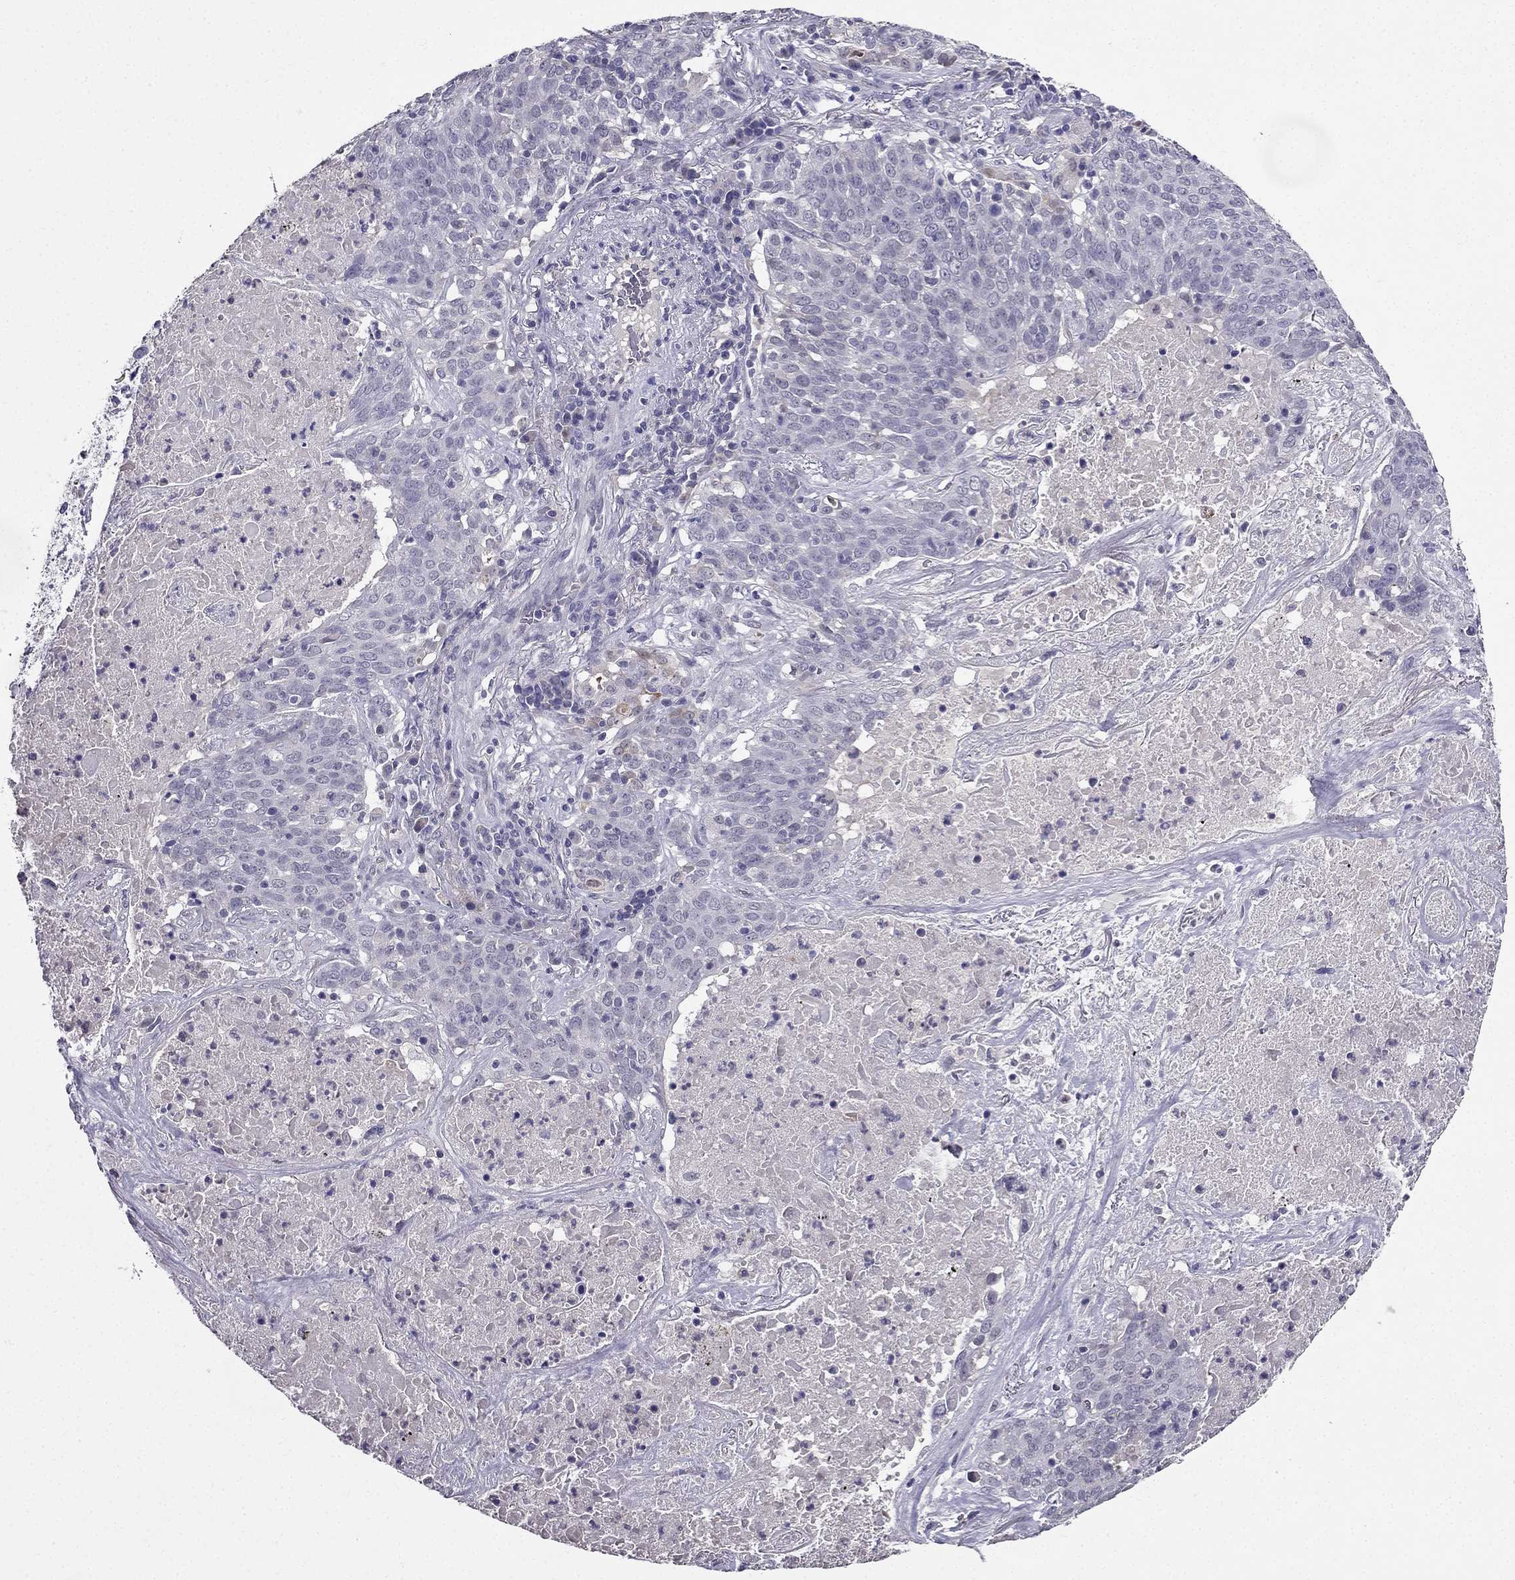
{"staining": {"intensity": "negative", "quantity": "none", "location": "none"}, "tissue": "lung cancer", "cell_type": "Tumor cells", "image_type": "cancer", "snomed": [{"axis": "morphology", "description": "Squamous cell carcinoma, NOS"}, {"axis": "topography", "description": "Lung"}], "caption": "This is an IHC micrograph of human lung cancer (squamous cell carcinoma). There is no expression in tumor cells.", "gene": "DUSP15", "patient": {"sex": "male", "age": 82}}